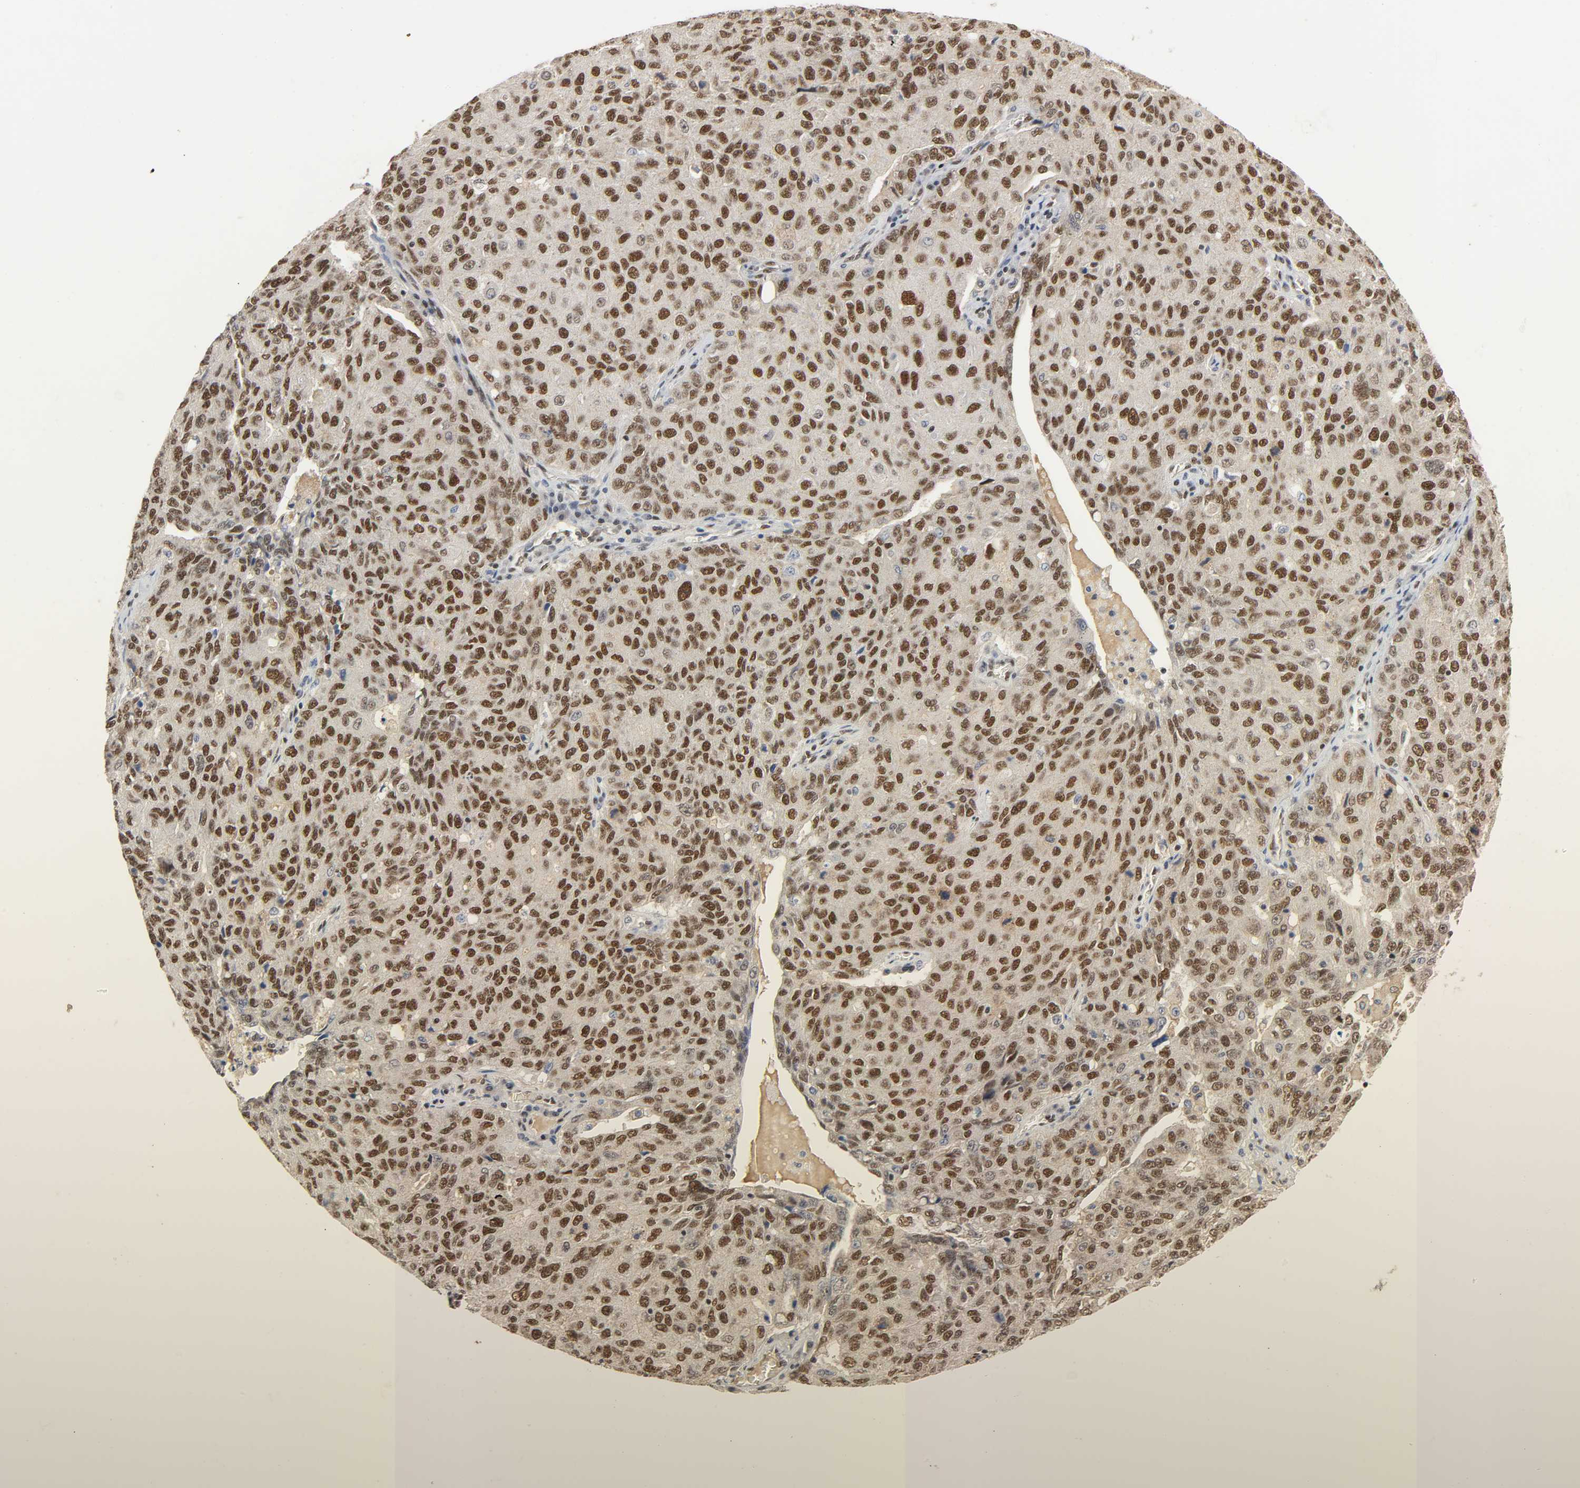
{"staining": {"intensity": "moderate", "quantity": ">75%", "location": "nuclear"}, "tissue": "ovarian cancer", "cell_type": "Tumor cells", "image_type": "cancer", "snomed": [{"axis": "morphology", "description": "Carcinoma, endometroid"}, {"axis": "topography", "description": "Ovary"}], "caption": "Protein positivity by immunohistochemistry (IHC) demonstrates moderate nuclear expression in approximately >75% of tumor cells in ovarian cancer. (brown staining indicates protein expression, while blue staining denotes nuclei).", "gene": "NCOA6", "patient": {"sex": "female", "age": 62}}